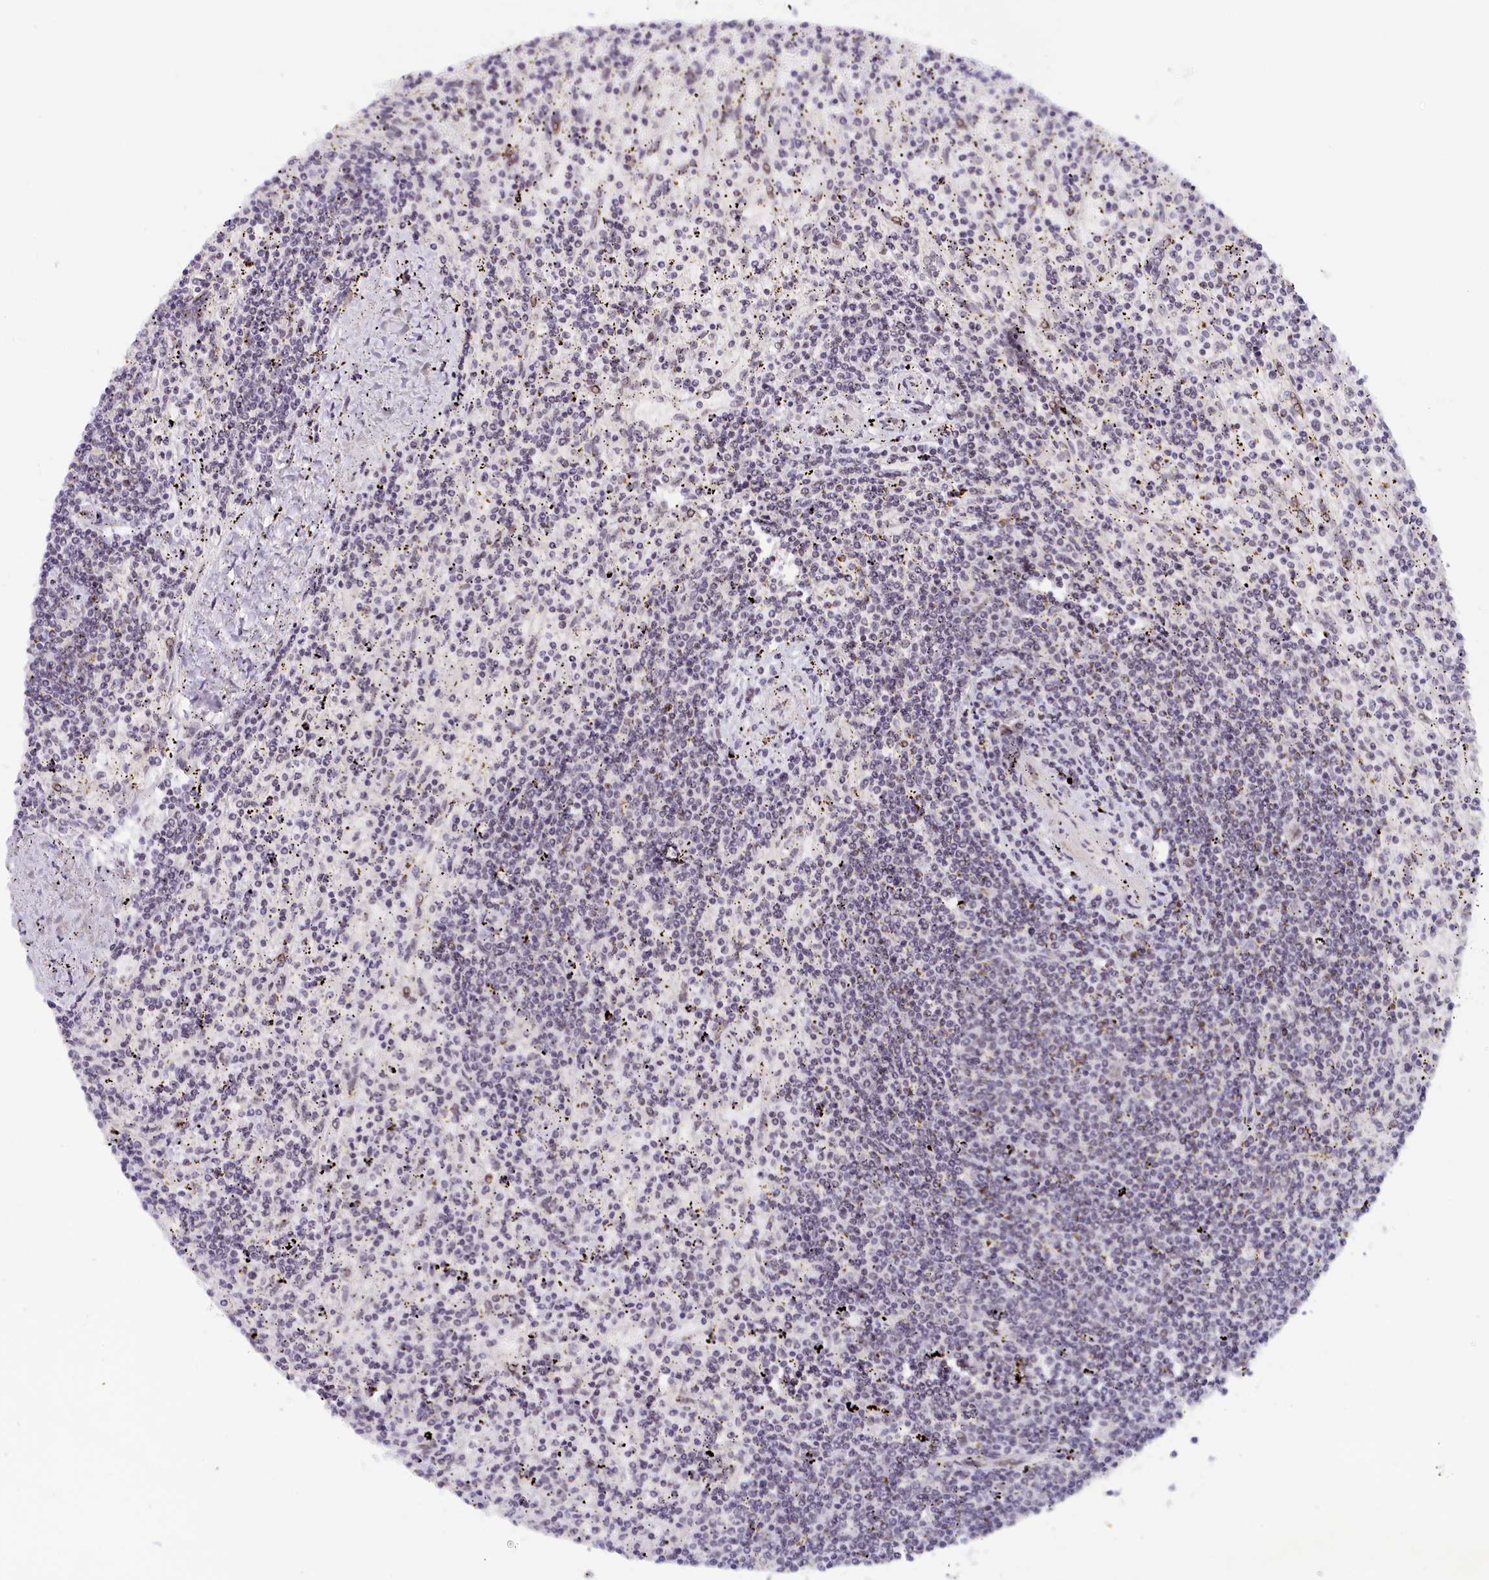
{"staining": {"intensity": "negative", "quantity": "none", "location": "none"}, "tissue": "lymphoma", "cell_type": "Tumor cells", "image_type": "cancer", "snomed": [{"axis": "morphology", "description": "Malignant lymphoma, non-Hodgkin's type, Low grade"}, {"axis": "topography", "description": "Spleen"}], "caption": "Tumor cells are negative for protein expression in human low-grade malignant lymphoma, non-Hodgkin's type.", "gene": "SEC31B", "patient": {"sex": "male", "age": 76}}